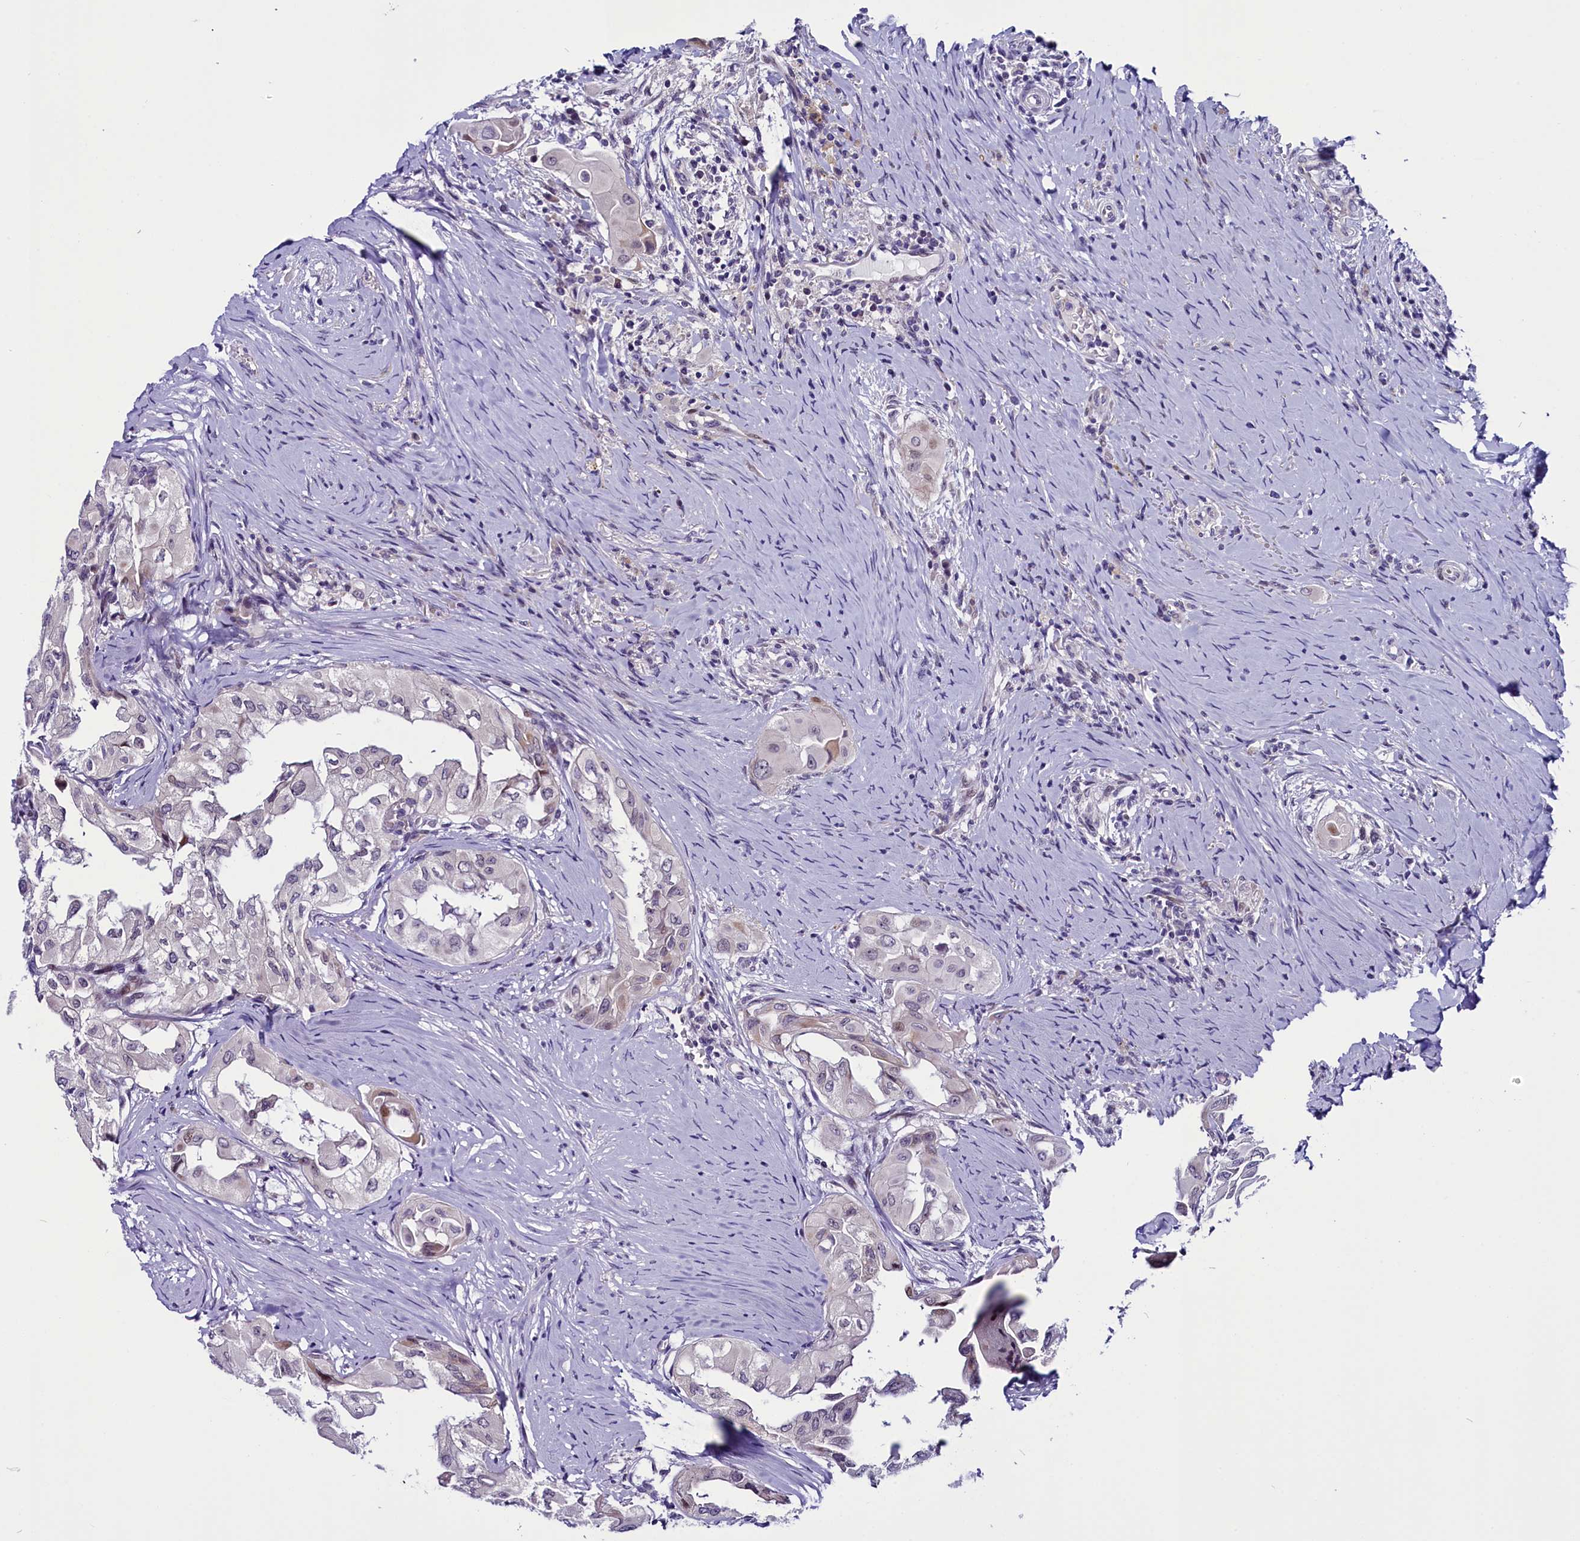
{"staining": {"intensity": "negative", "quantity": "none", "location": "none"}, "tissue": "thyroid cancer", "cell_type": "Tumor cells", "image_type": "cancer", "snomed": [{"axis": "morphology", "description": "Papillary adenocarcinoma, NOS"}, {"axis": "topography", "description": "Thyroid gland"}], "caption": "An image of human thyroid cancer is negative for staining in tumor cells.", "gene": "CCDC106", "patient": {"sex": "female", "age": 59}}